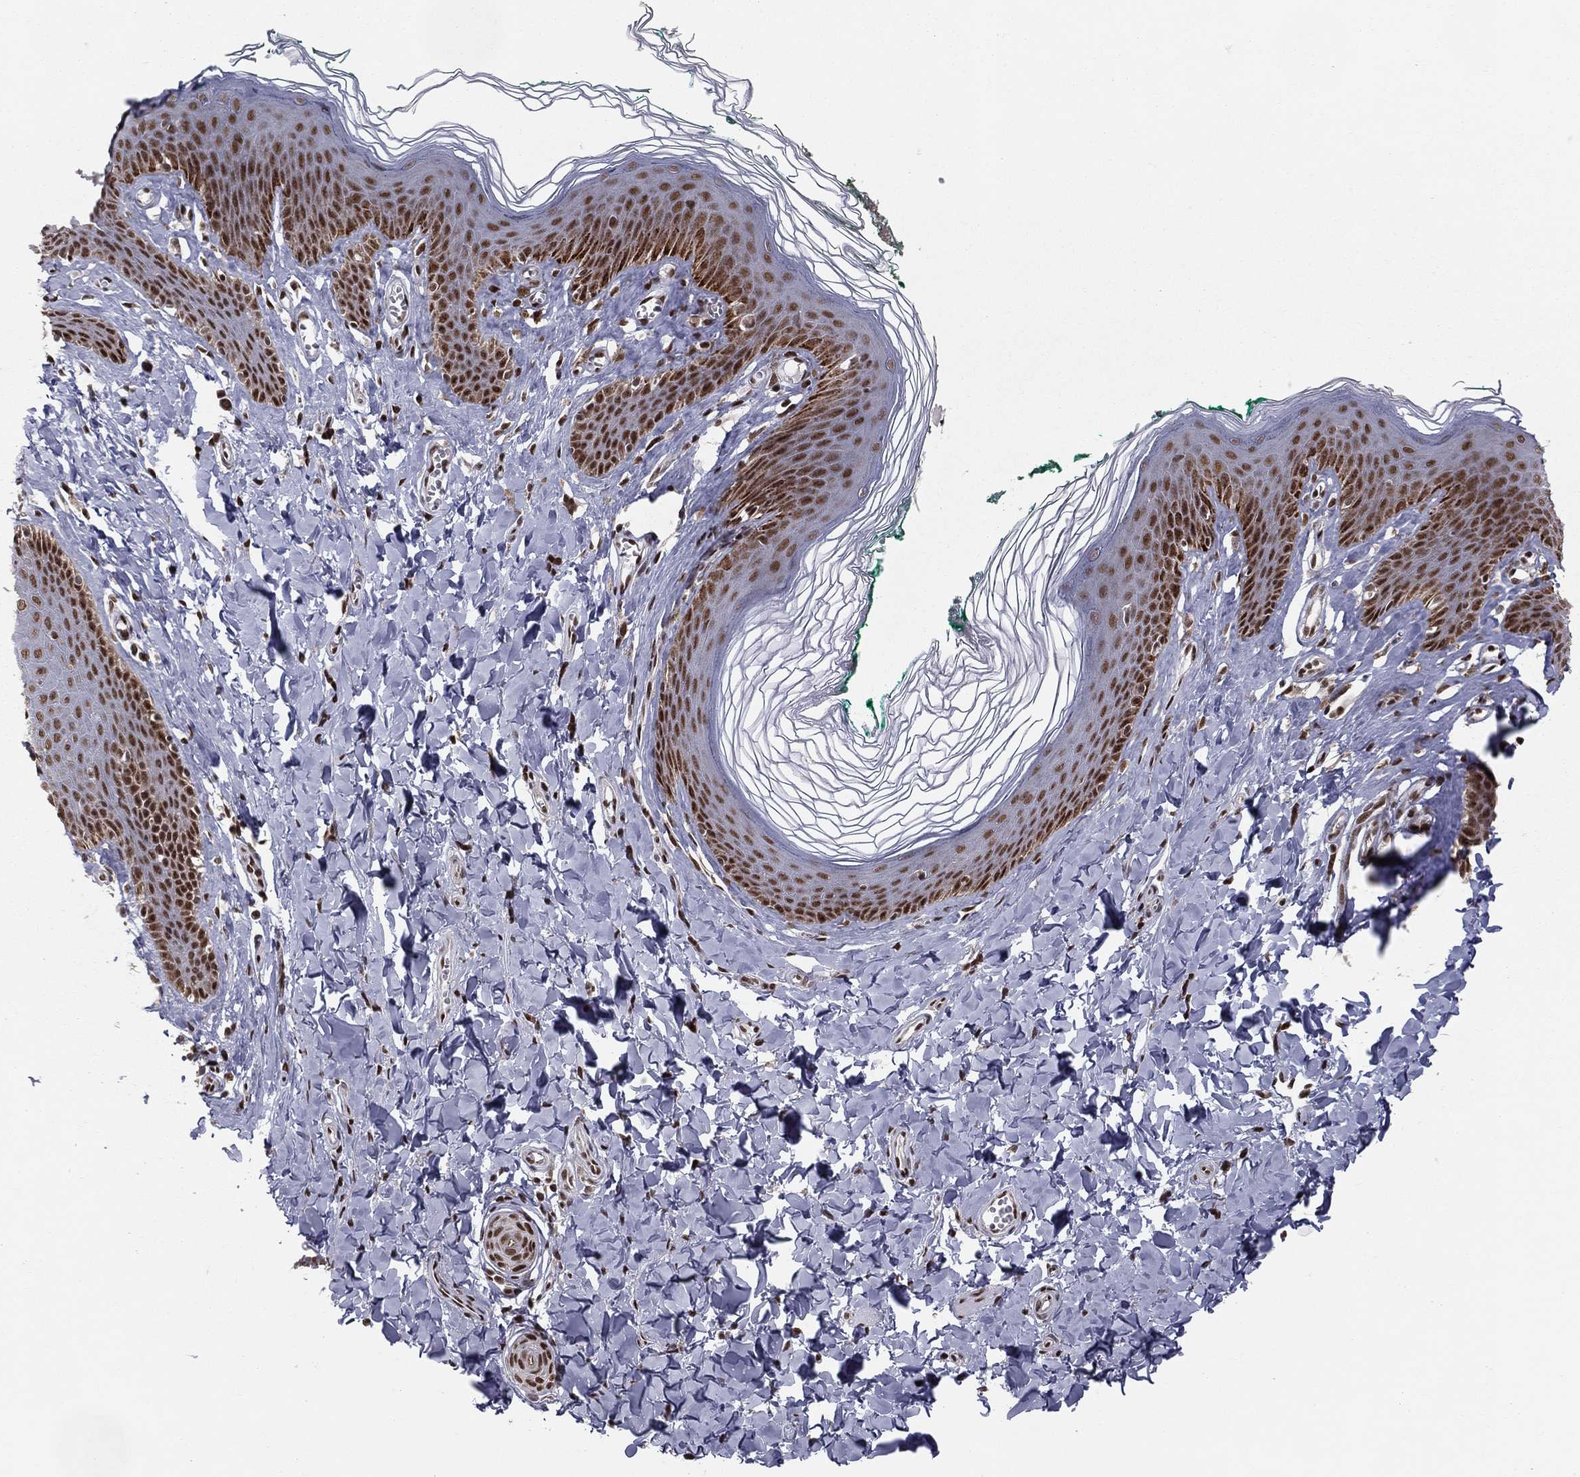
{"staining": {"intensity": "strong", "quantity": ">75%", "location": "nuclear"}, "tissue": "skin", "cell_type": "Epidermal cells", "image_type": "normal", "snomed": [{"axis": "morphology", "description": "Normal tissue, NOS"}, {"axis": "topography", "description": "Vulva"}], "caption": "Benign skin exhibits strong nuclear staining in about >75% of epidermal cells, visualized by immunohistochemistry.", "gene": "NFYB", "patient": {"sex": "female", "age": 66}}